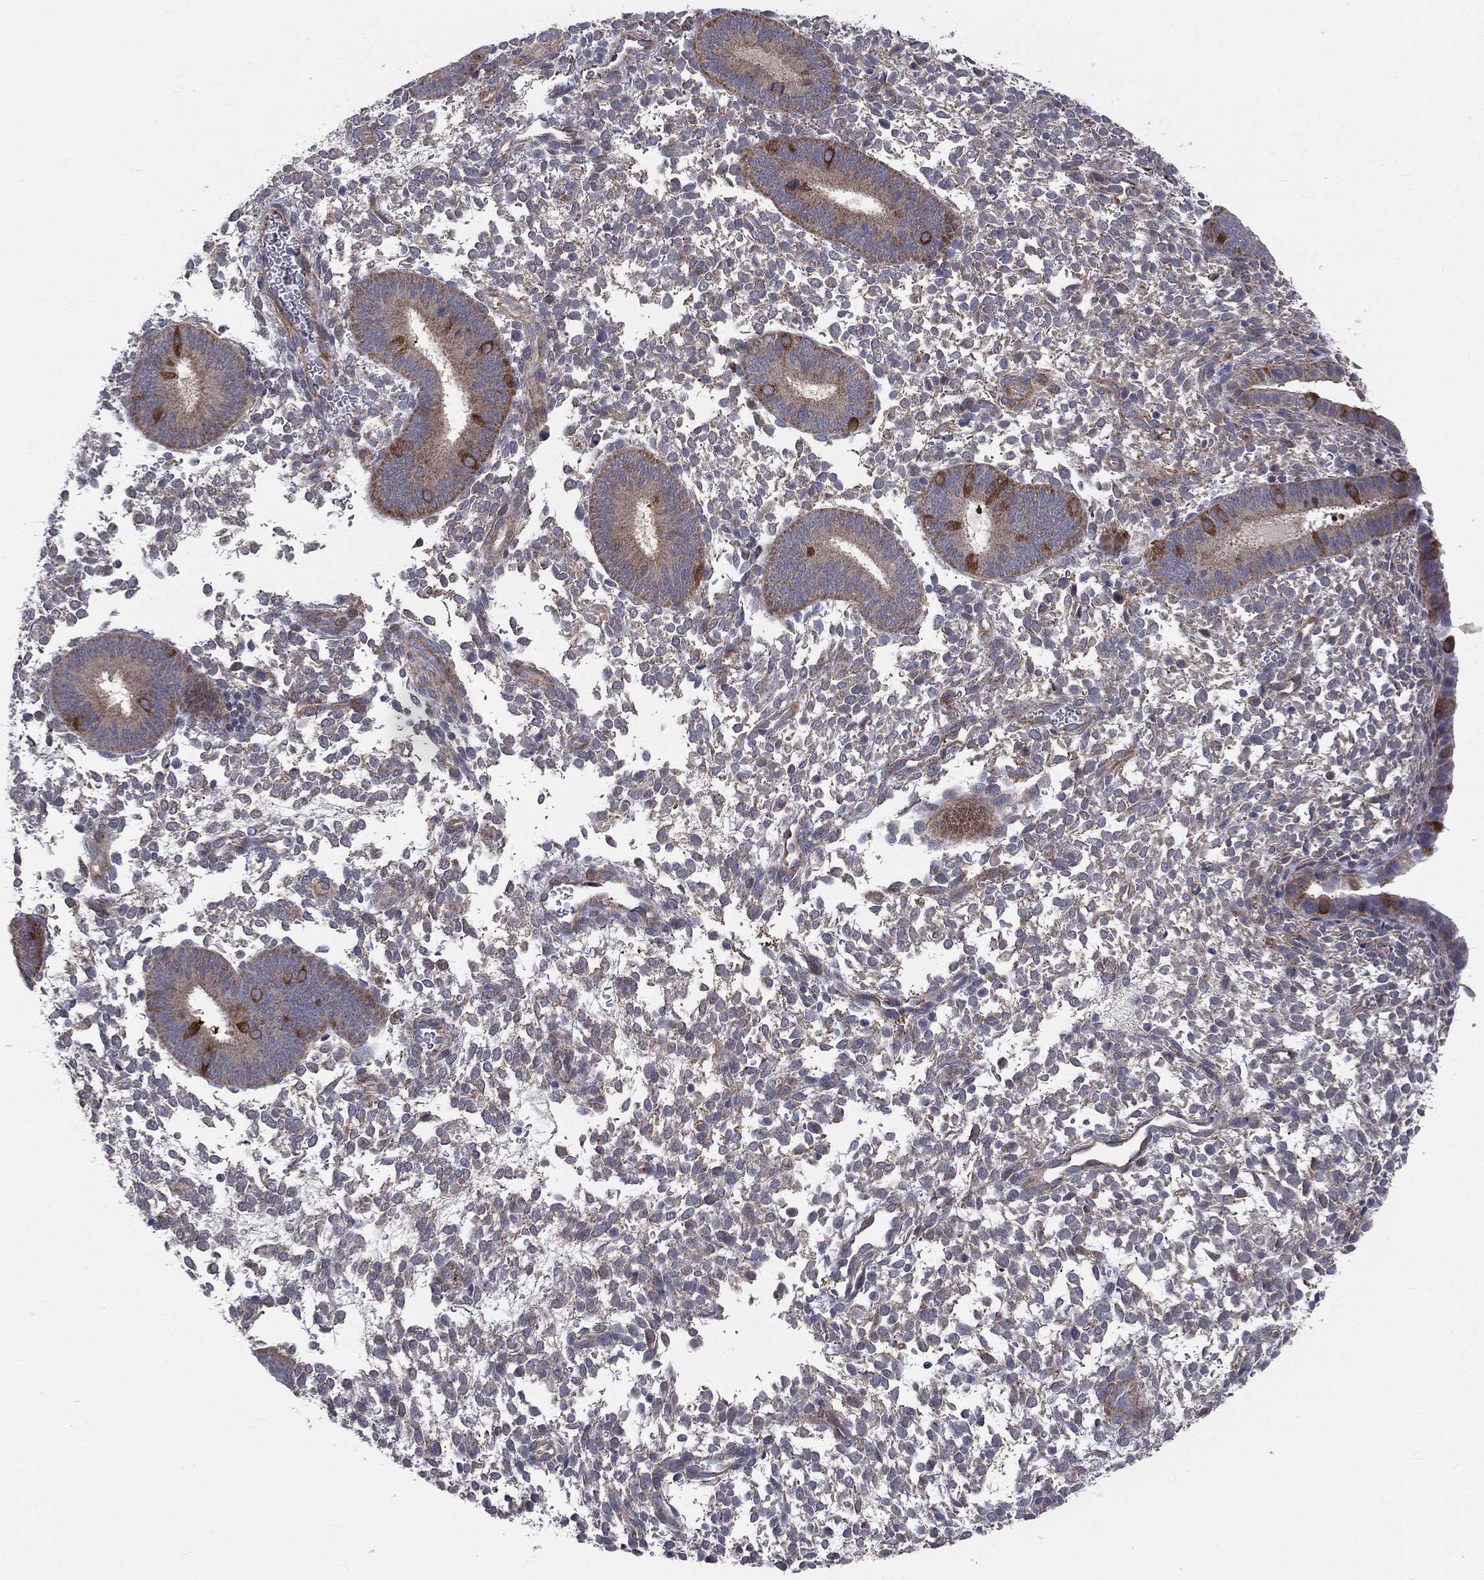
{"staining": {"intensity": "negative", "quantity": "none", "location": "none"}, "tissue": "endometrium", "cell_type": "Cells in endometrial stroma", "image_type": "normal", "snomed": [{"axis": "morphology", "description": "Normal tissue, NOS"}, {"axis": "topography", "description": "Endometrium"}], "caption": "Cells in endometrial stroma show no significant protein staining in normal endometrium.", "gene": "POMZP3", "patient": {"sex": "female", "age": 39}}